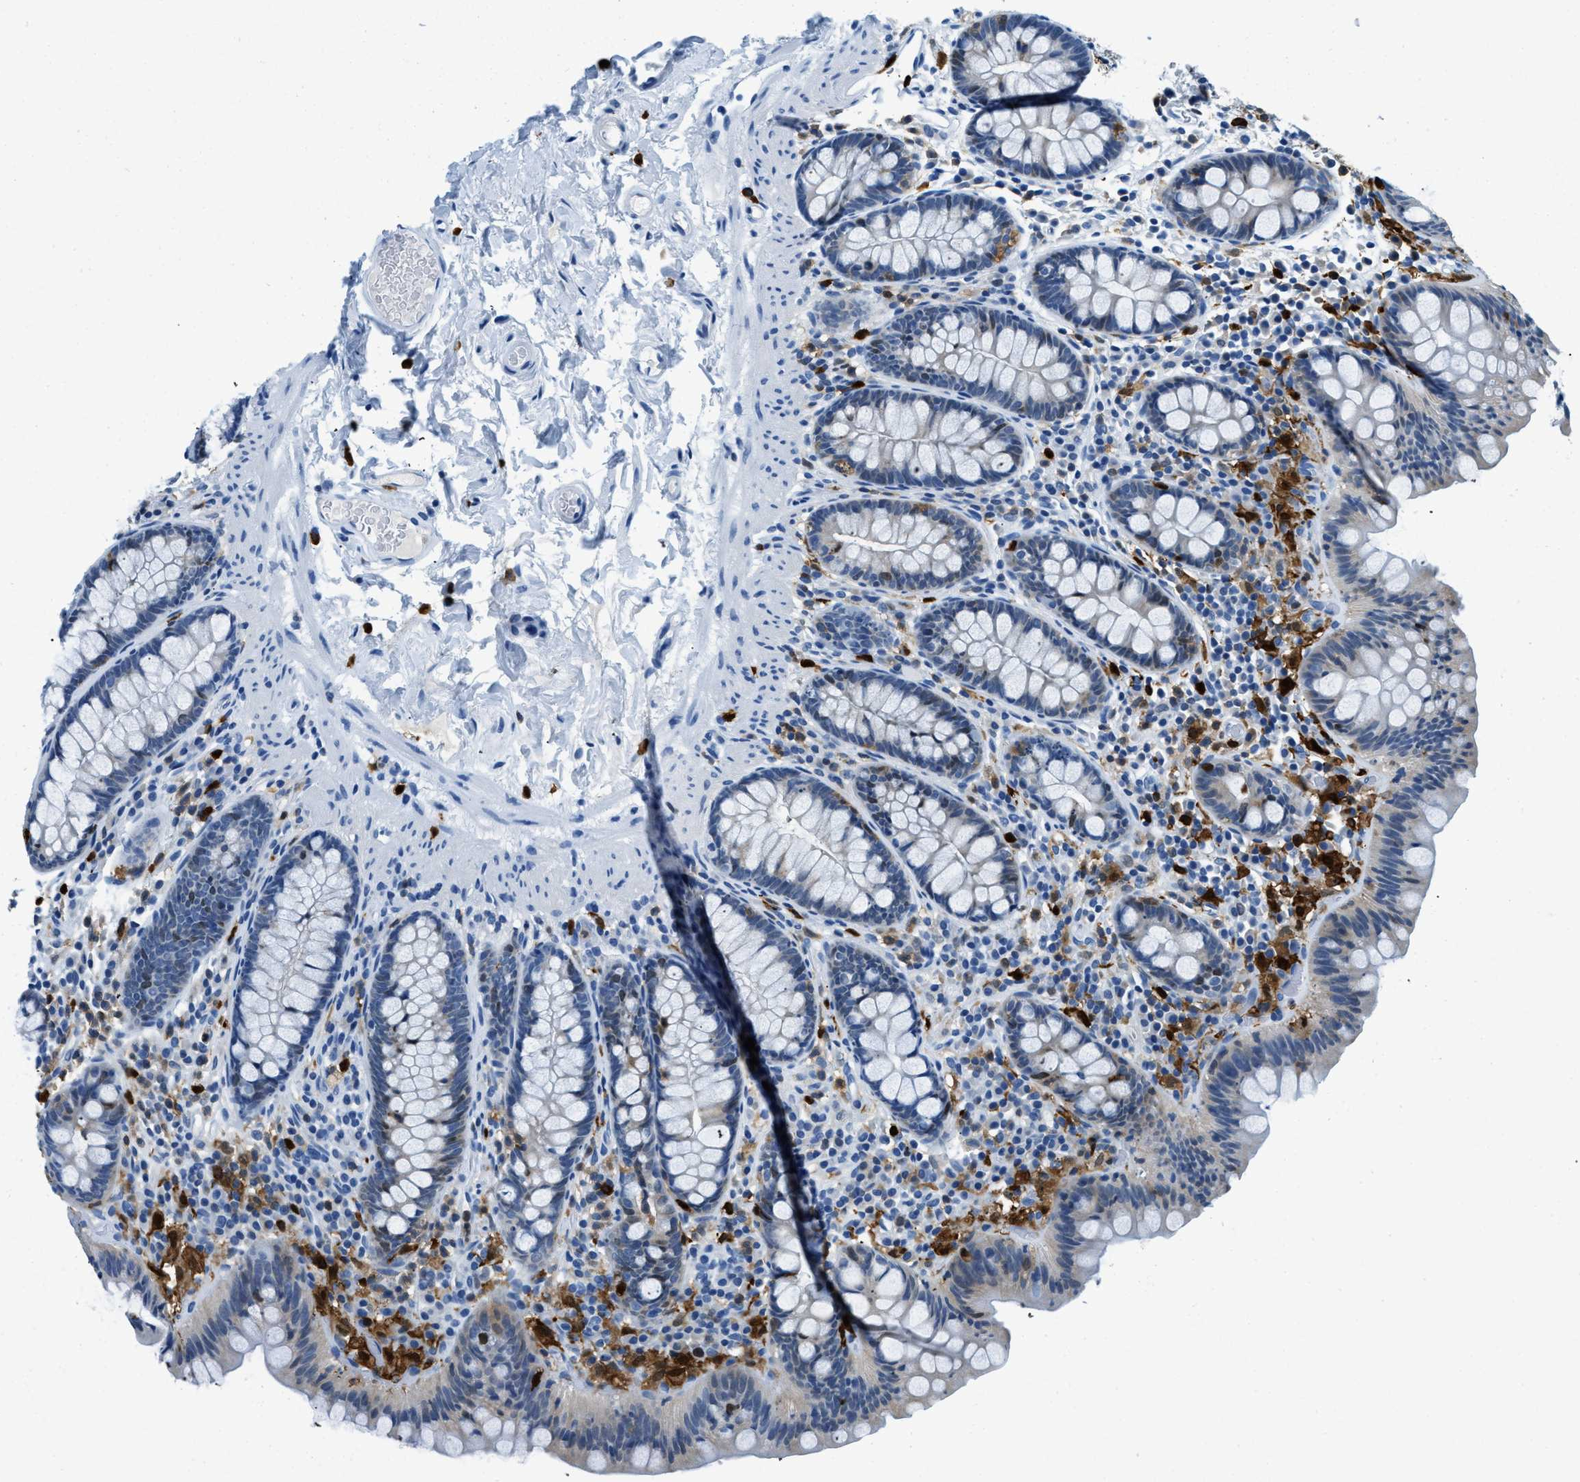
{"staining": {"intensity": "negative", "quantity": "none", "location": "none"}, "tissue": "colon", "cell_type": "Endothelial cells", "image_type": "normal", "snomed": [{"axis": "morphology", "description": "Normal tissue, NOS"}, {"axis": "topography", "description": "Colon"}], "caption": "A high-resolution image shows IHC staining of normal colon, which displays no significant positivity in endothelial cells. (DAB immunohistochemistry (IHC) with hematoxylin counter stain).", "gene": "CAPG", "patient": {"sex": "female", "age": 80}}